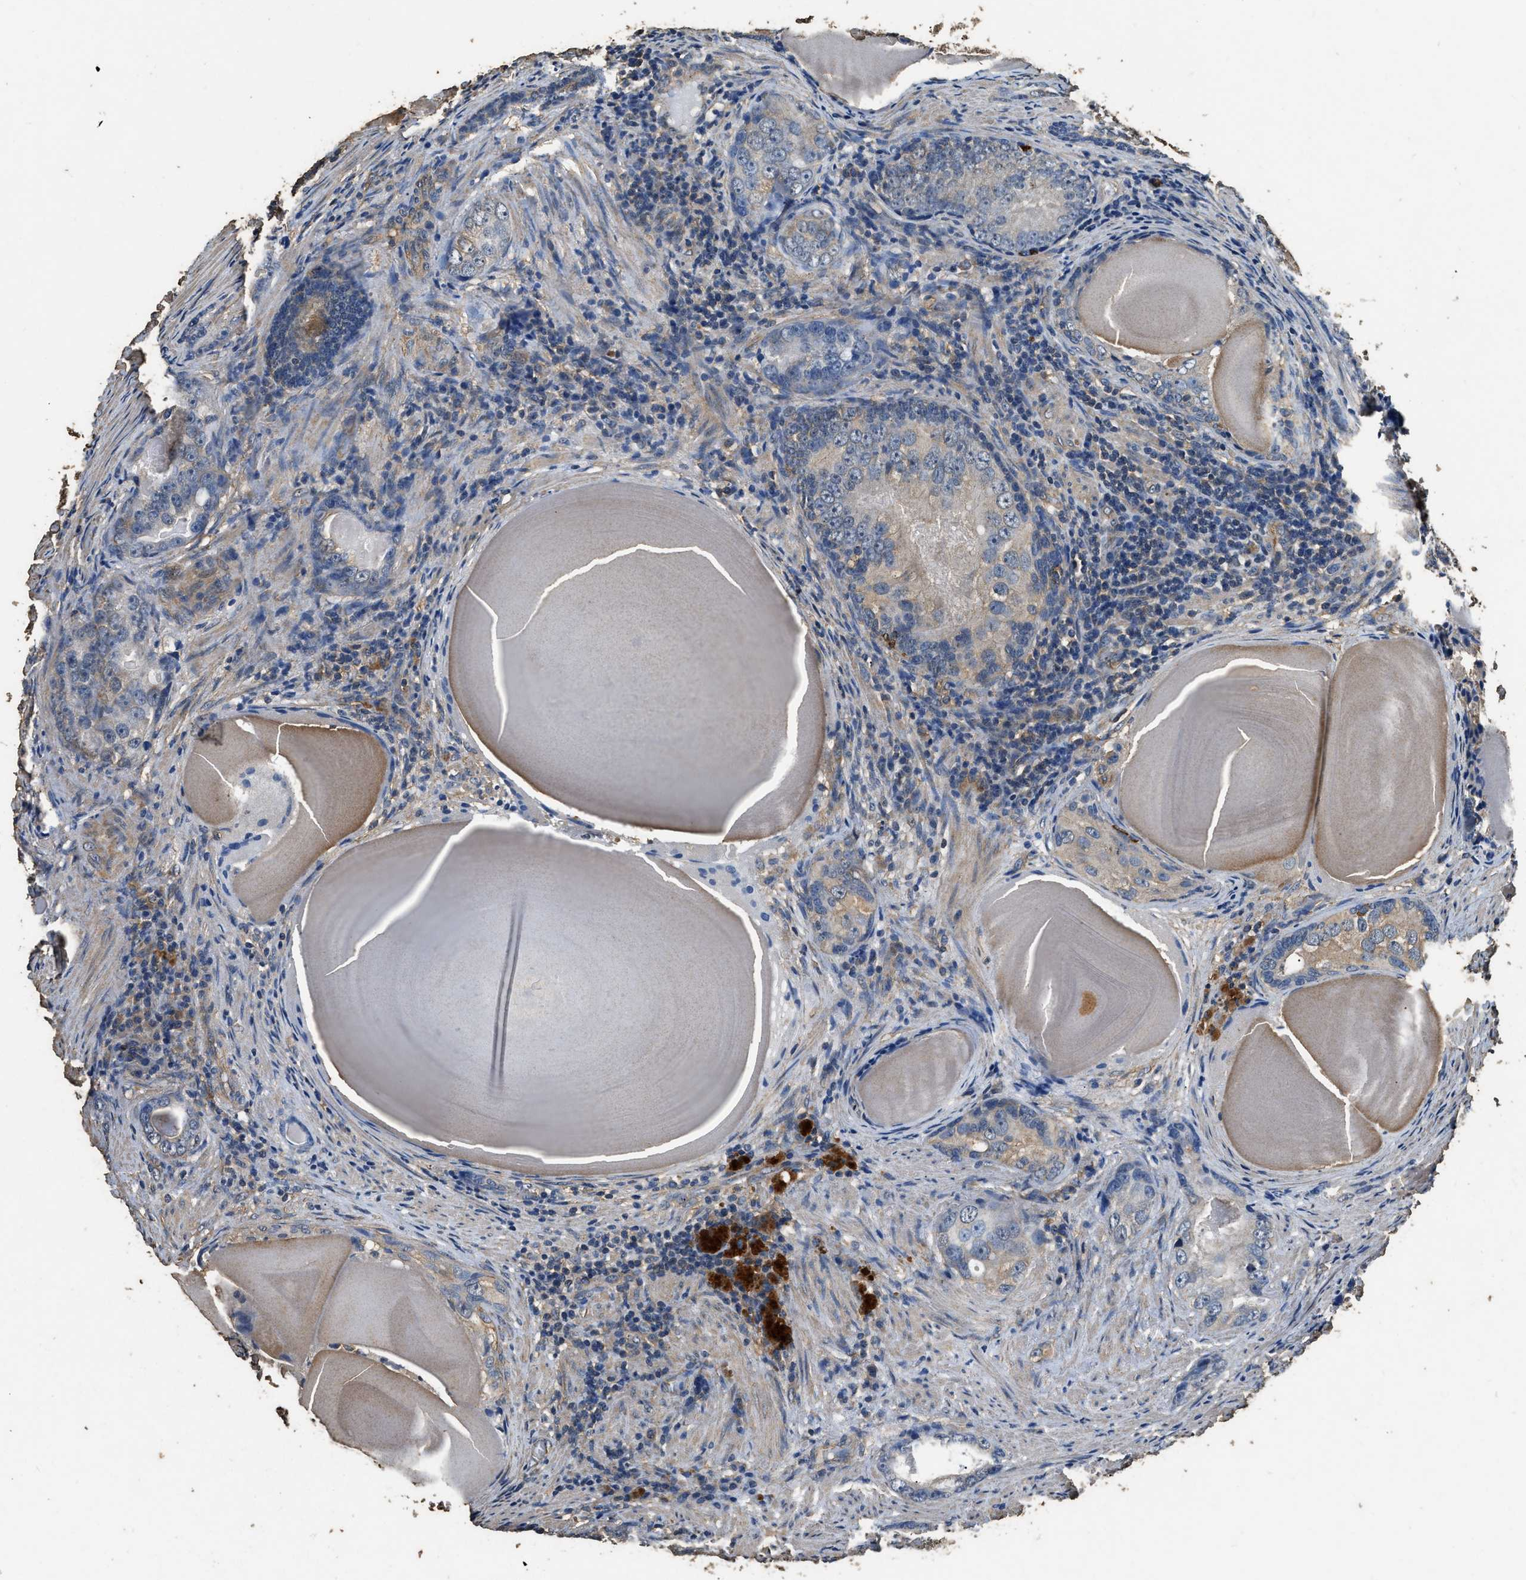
{"staining": {"intensity": "weak", "quantity": "<25%", "location": "cytoplasmic/membranous"}, "tissue": "prostate cancer", "cell_type": "Tumor cells", "image_type": "cancer", "snomed": [{"axis": "morphology", "description": "Adenocarcinoma, High grade"}, {"axis": "topography", "description": "Prostate"}], "caption": "Protein analysis of prostate cancer exhibits no significant positivity in tumor cells.", "gene": "MIB1", "patient": {"sex": "male", "age": 66}}